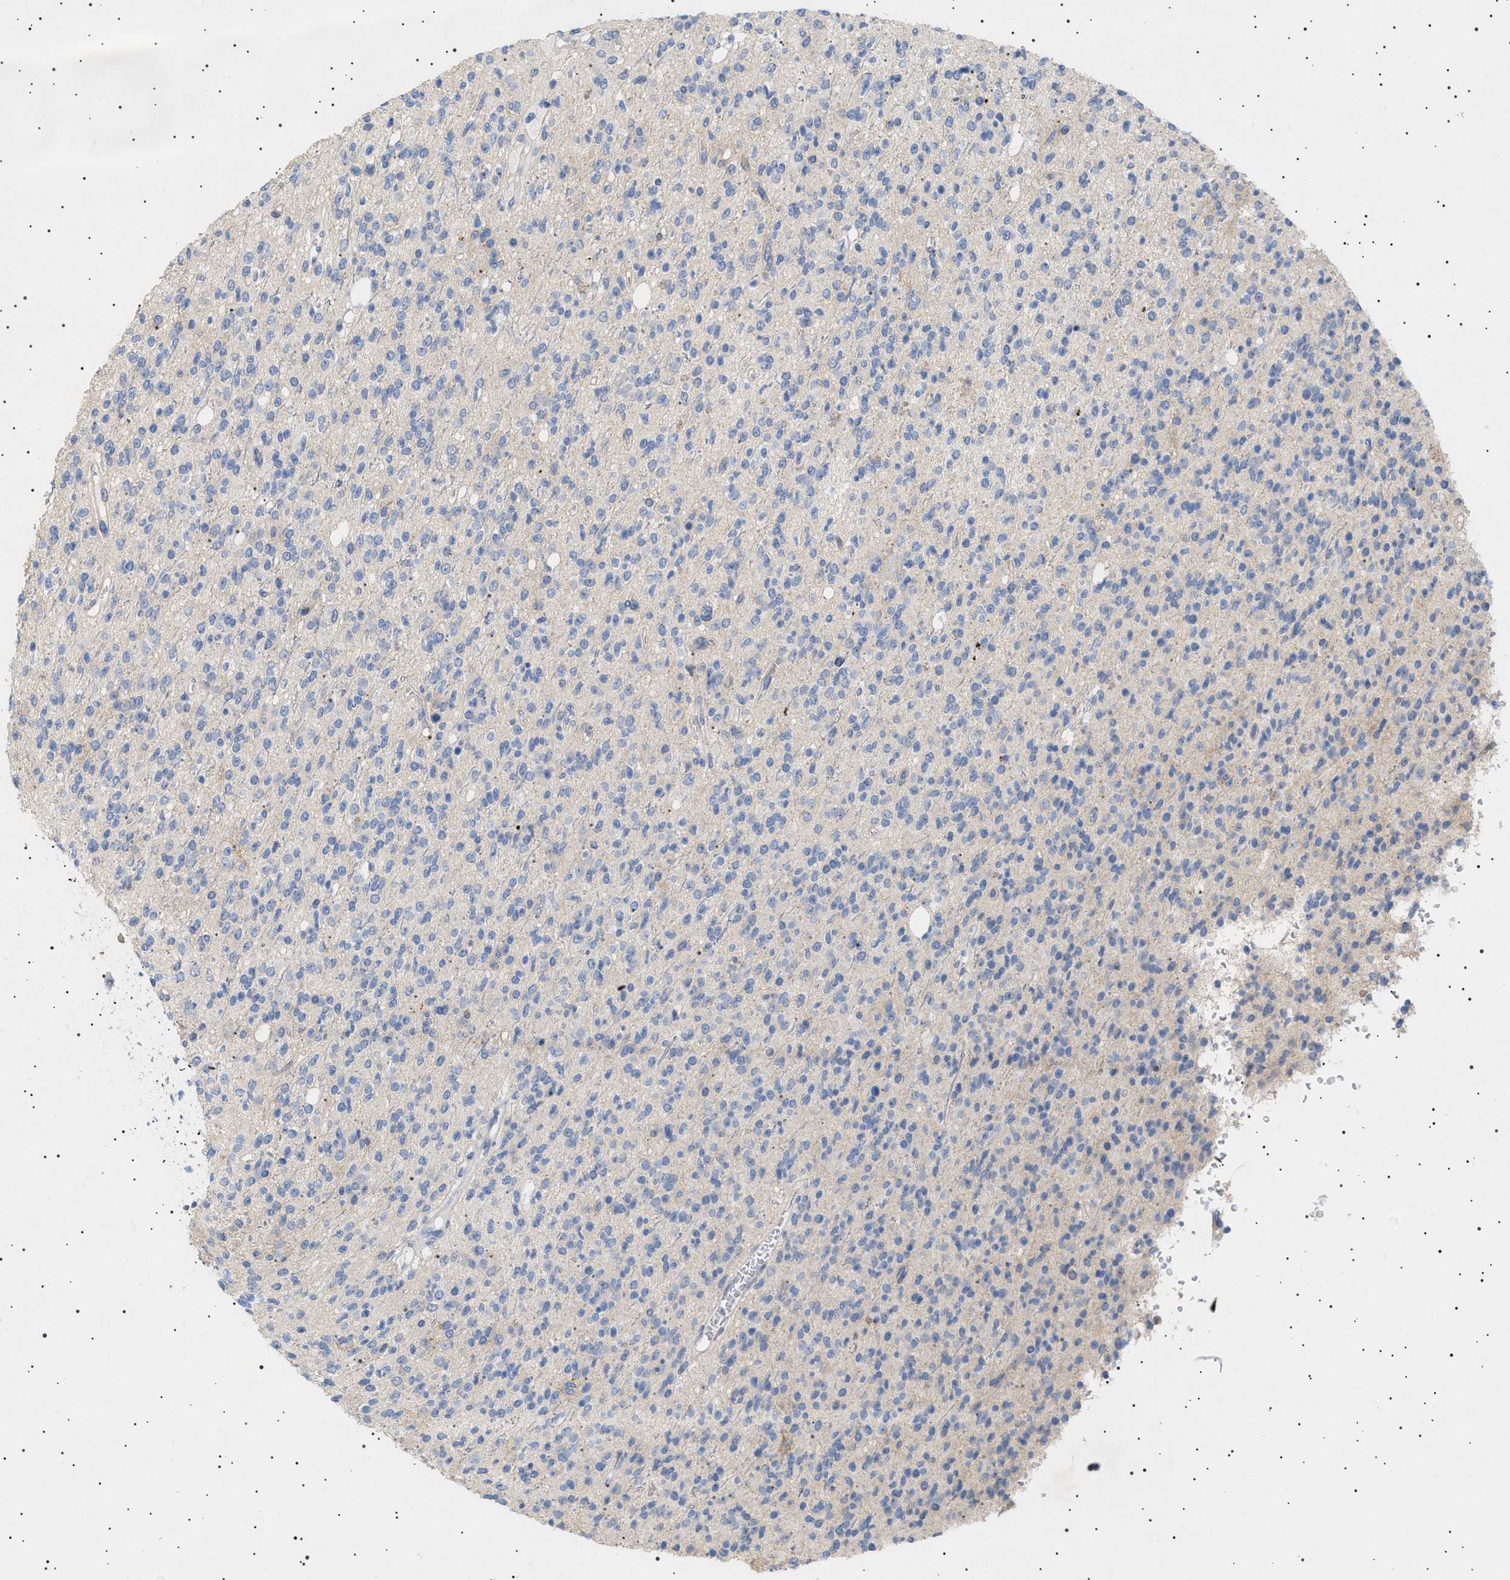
{"staining": {"intensity": "negative", "quantity": "none", "location": "none"}, "tissue": "glioma", "cell_type": "Tumor cells", "image_type": "cancer", "snomed": [{"axis": "morphology", "description": "Glioma, malignant, High grade"}, {"axis": "topography", "description": "Brain"}], "caption": "Protein analysis of glioma exhibits no significant expression in tumor cells.", "gene": "HTR1A", "patient": {"sex": "male", "age": 34}}